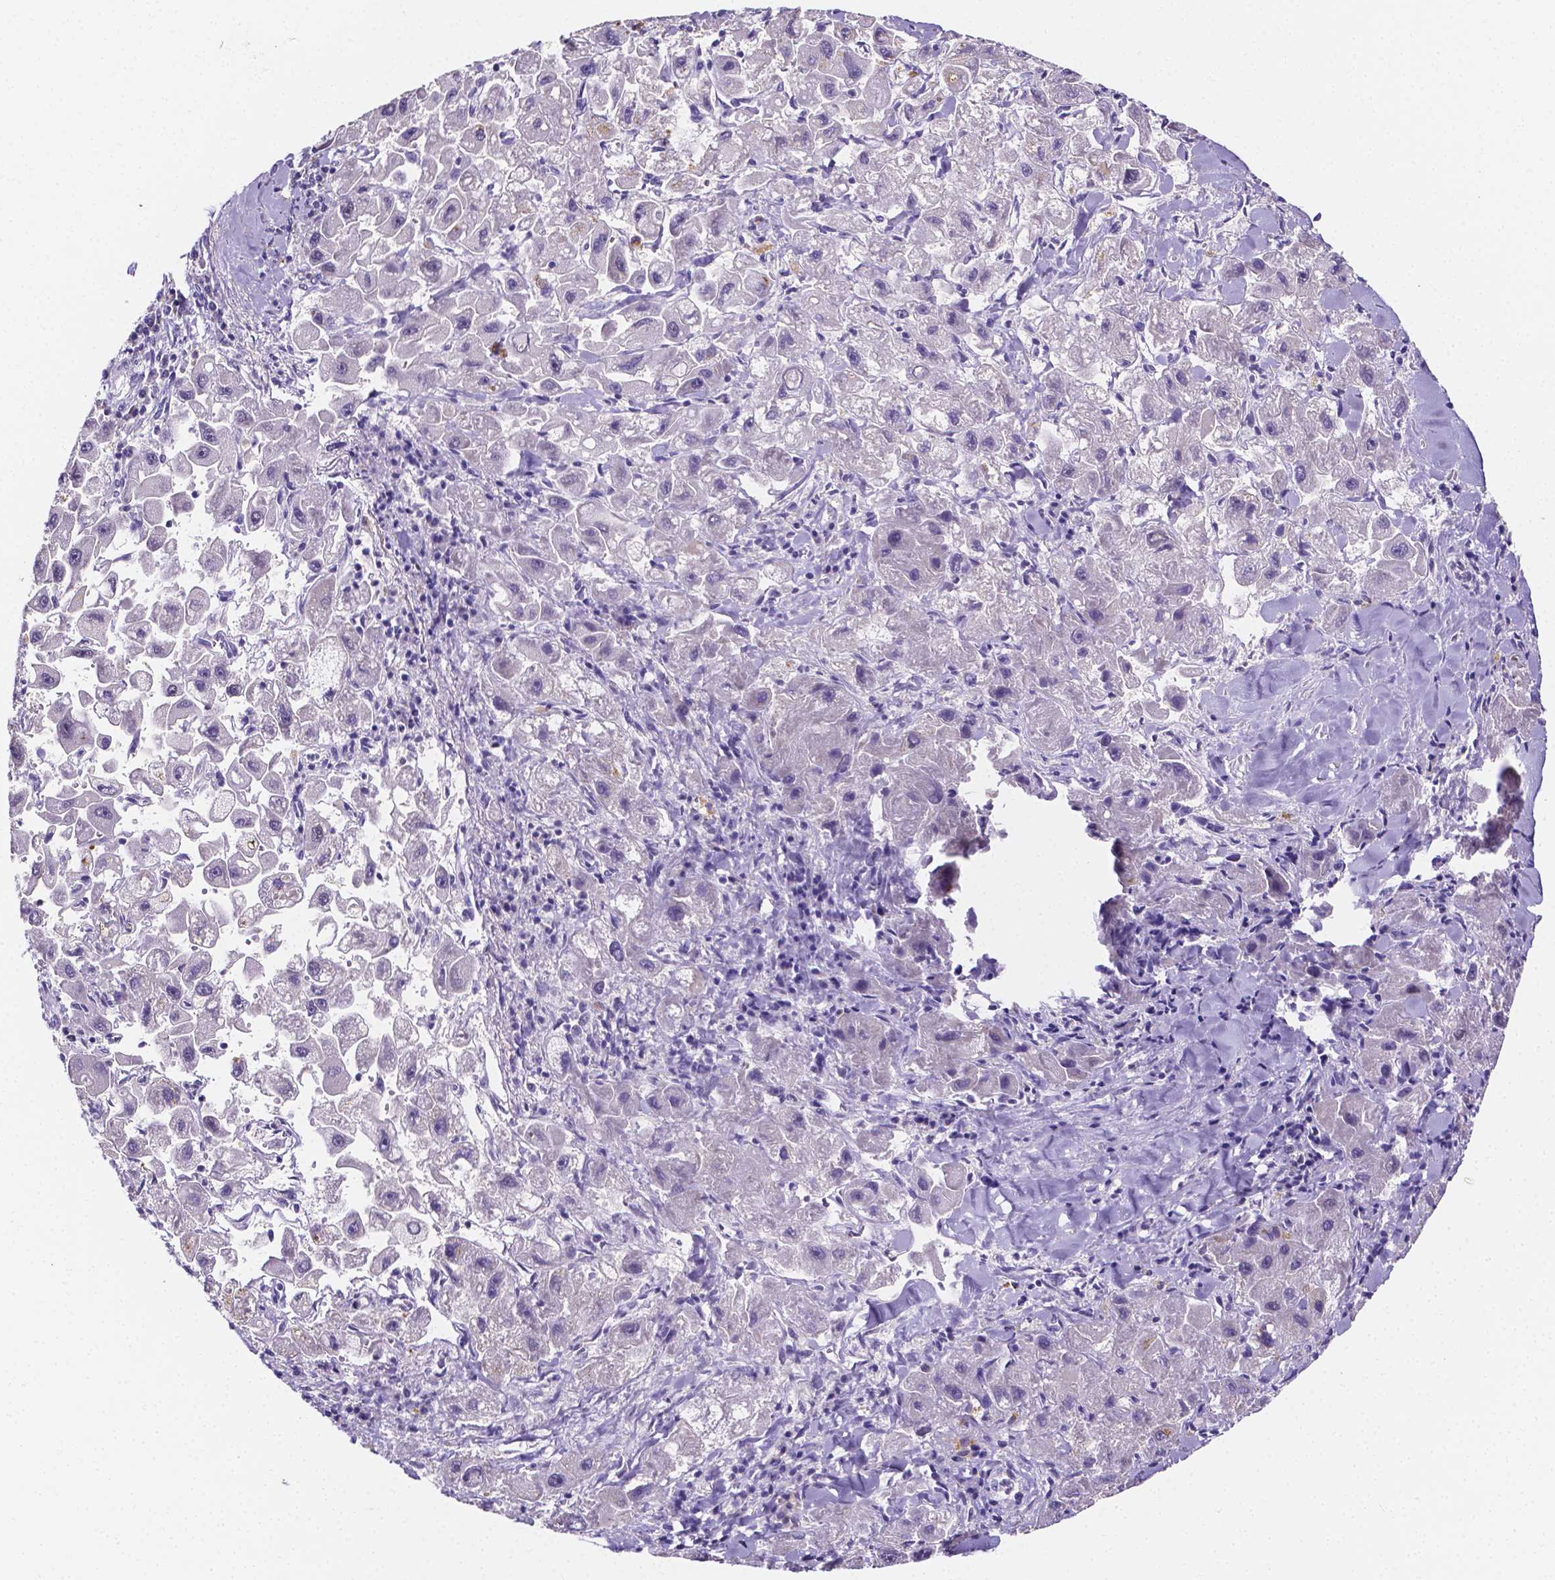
{"staining": {"intensity": "negative", "quantity": "none", "location": "none"}, "tissue": "liver cancer", "cell_type": "Tumor cells", "image_type": "cancer", "snomed": [{"axis": "morphology", "description": "Carcinoma, Hepatocellular, NOS"}, {"axis": "topography", "description": "Liver"}], "caption": "Tumor cells show no significant positivity in liver cancer (hepatocellular carcinoma).", "gene": "NRGN", "patient": {"sex": "male", "age": 24}}